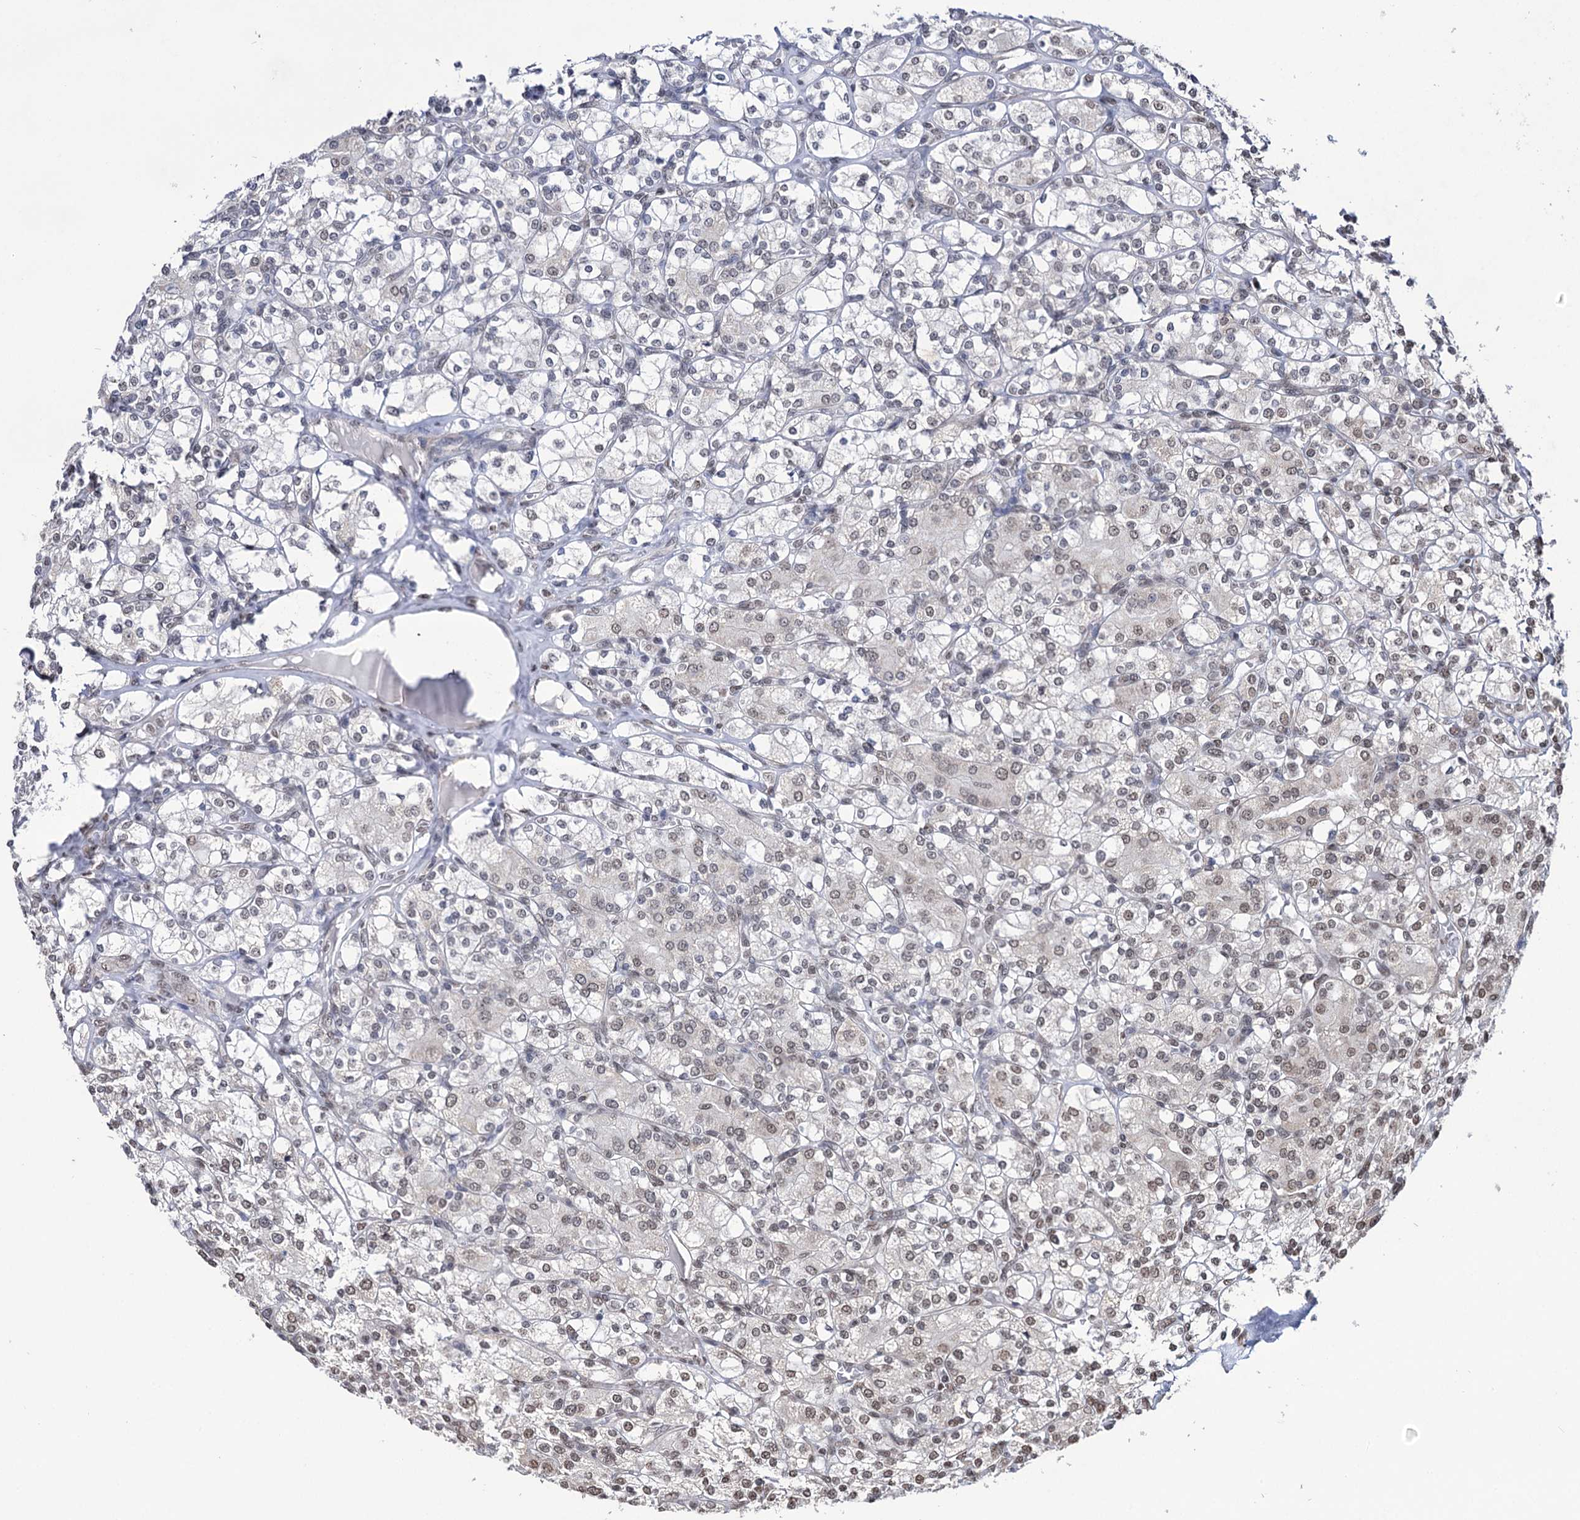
{"staining": {"intensity": "weak", "quantity": "<25%", "location": "cytoplasmic/membranous,nuclear"}, "tissue": "renal cancer", "cell_type": "Tumor cells", "image_type": "cancer", "snomed": [{"axis": "morphology", "description": "Adenocarcinoma, NOS"}, {"axis": "topography", "description": "Kidney"}], "caption": "Immunohistochemistry photomicrograph of human renal adenocarcinoma stained for a protein (brown), which reveals no expression in tumor cells.", "gene": "ABHD10", "patient": {"sex": "male", "age": 77}}